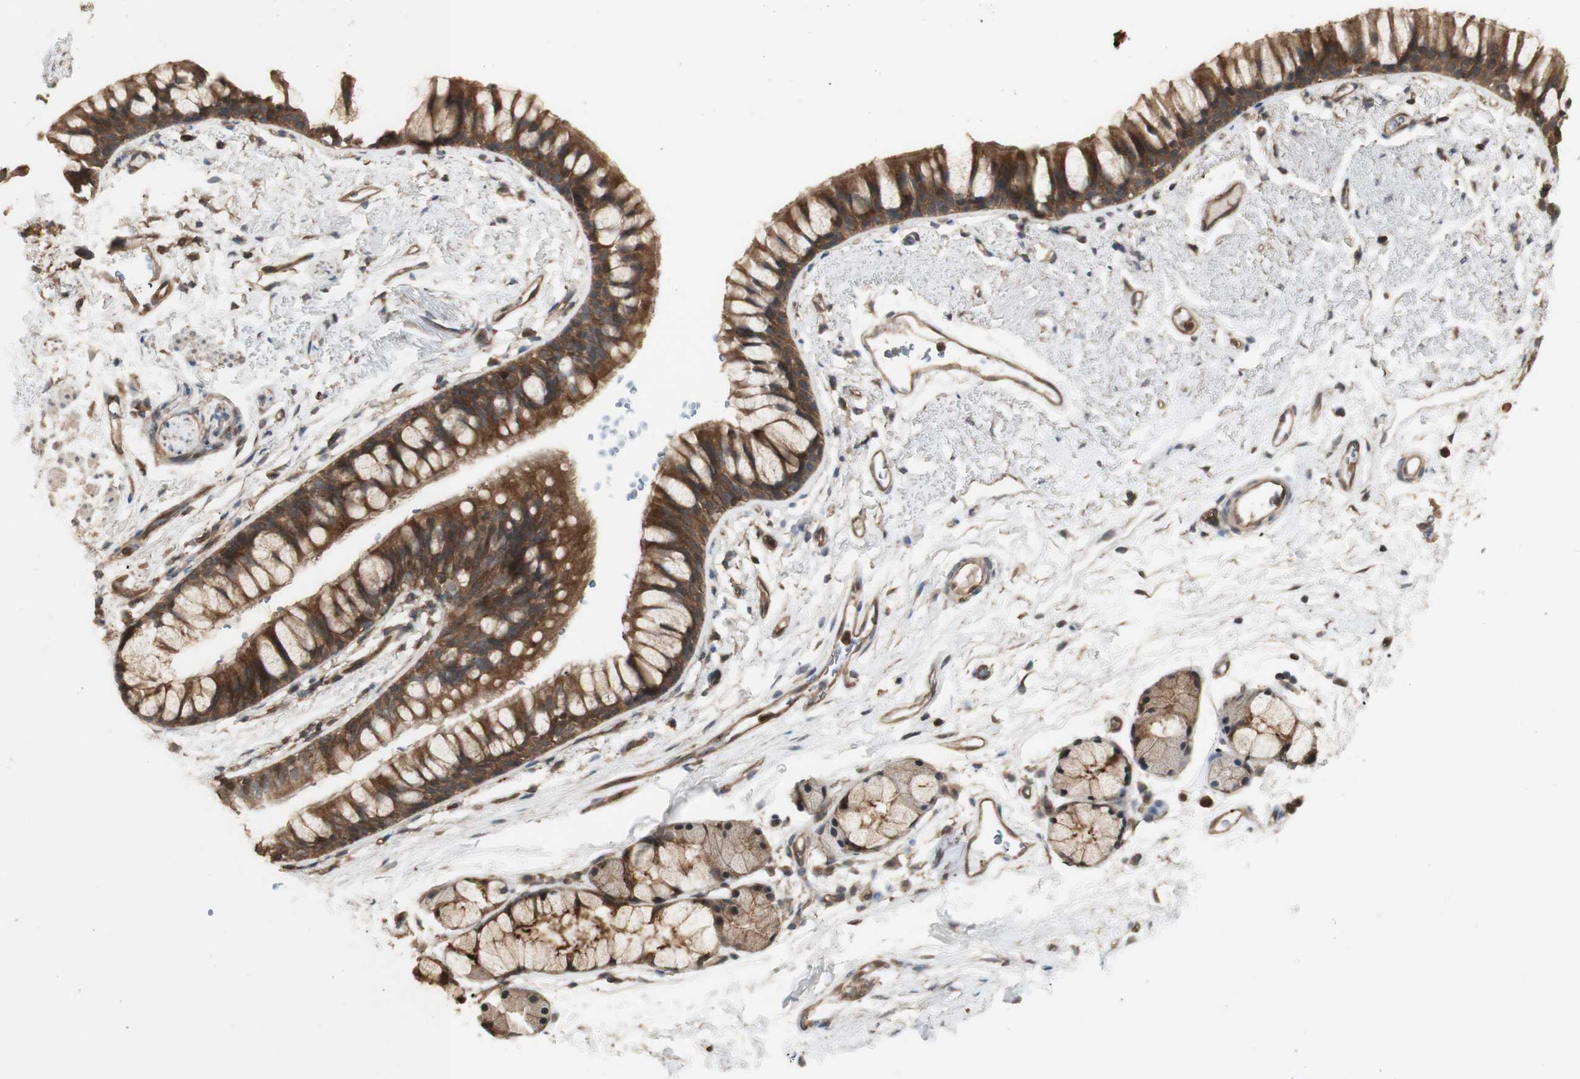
{"staining": {"intensity": "moderate", "quantity": ">75%", "location": "cytoplasmic/membranous"}, "tissue": "adipose tissue", "cell_type": "Adipocytes", "image_type": "normal", "snomed": [{"axis": "morphology", "description": "Normal tissue, NOS"}, {"axis": "topography", "description": "Bronchus"}], "caption": "Adipocytes exhibit medium levels of moderate cytoplasmic/membranous expression in about >75% of cells in unremarkable adipose tissue.", "gene": "YWHAB", "patient": {"sex": "female", "age": 73}}